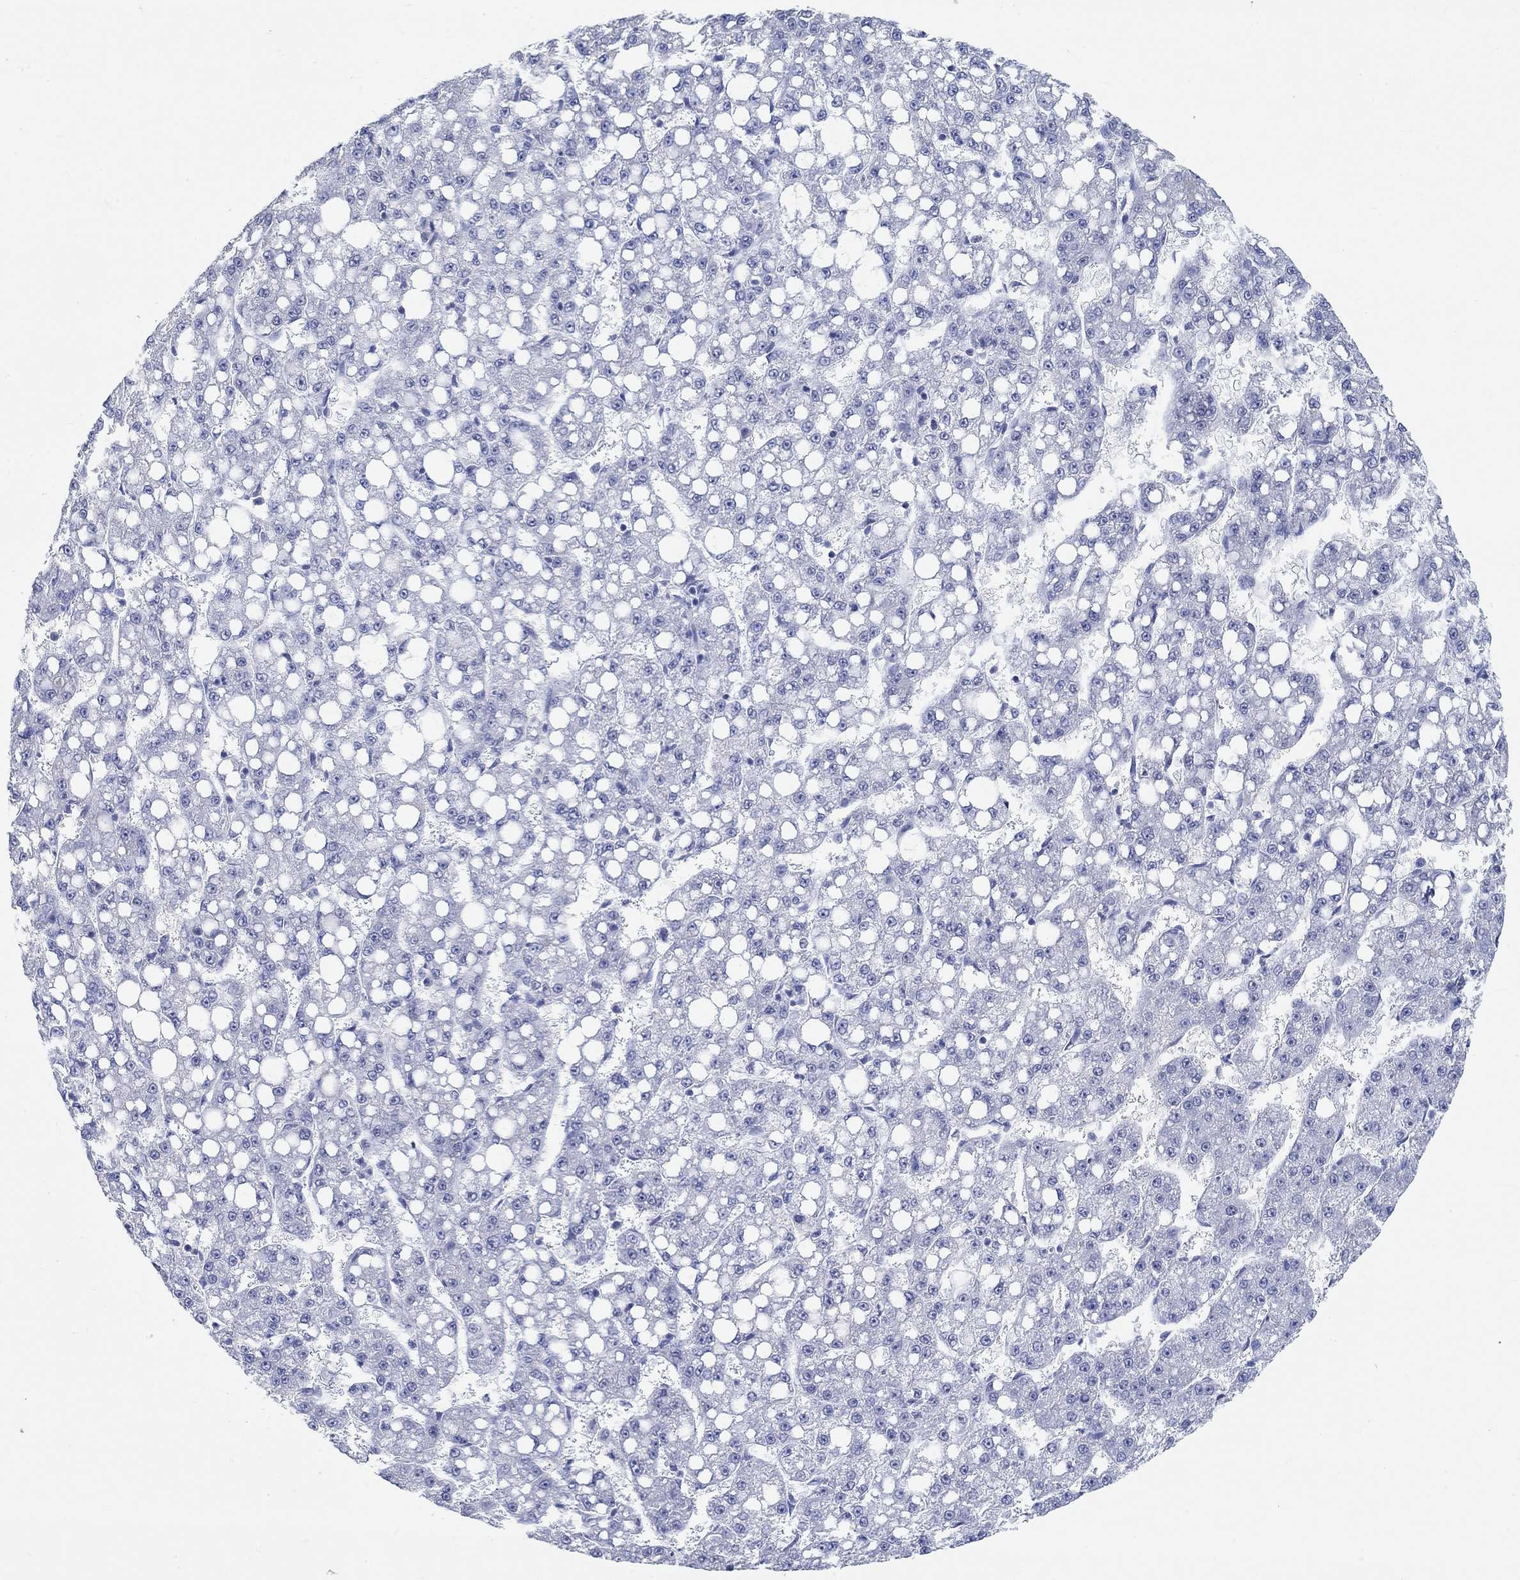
{"staining": {"intensity": "negative", "quantity": "none", "location": "none"}, "tissue": "liver cancer", "cell_type": "Tumor cells", "image_type": "cancer", "snomed": [{"axis": "morphology", "description": "Carcinoma, Hepatocellular, NOS"}, {"axis": "topography", "description": "Liver"}], "caption": "A micrograph of hepatocellular carcinoma (liver) stained for a protein exhibits no brown staining in tumor cells. The staining was performed using DAB (3,3'-diaminobenzidine) to visualize the protein expression in brown, while the nuclei were stained in blue with hematoxylin (Magnification: 20x).", "gene": "GRIA3", "patient": {"sex": "female", "age": 65}}